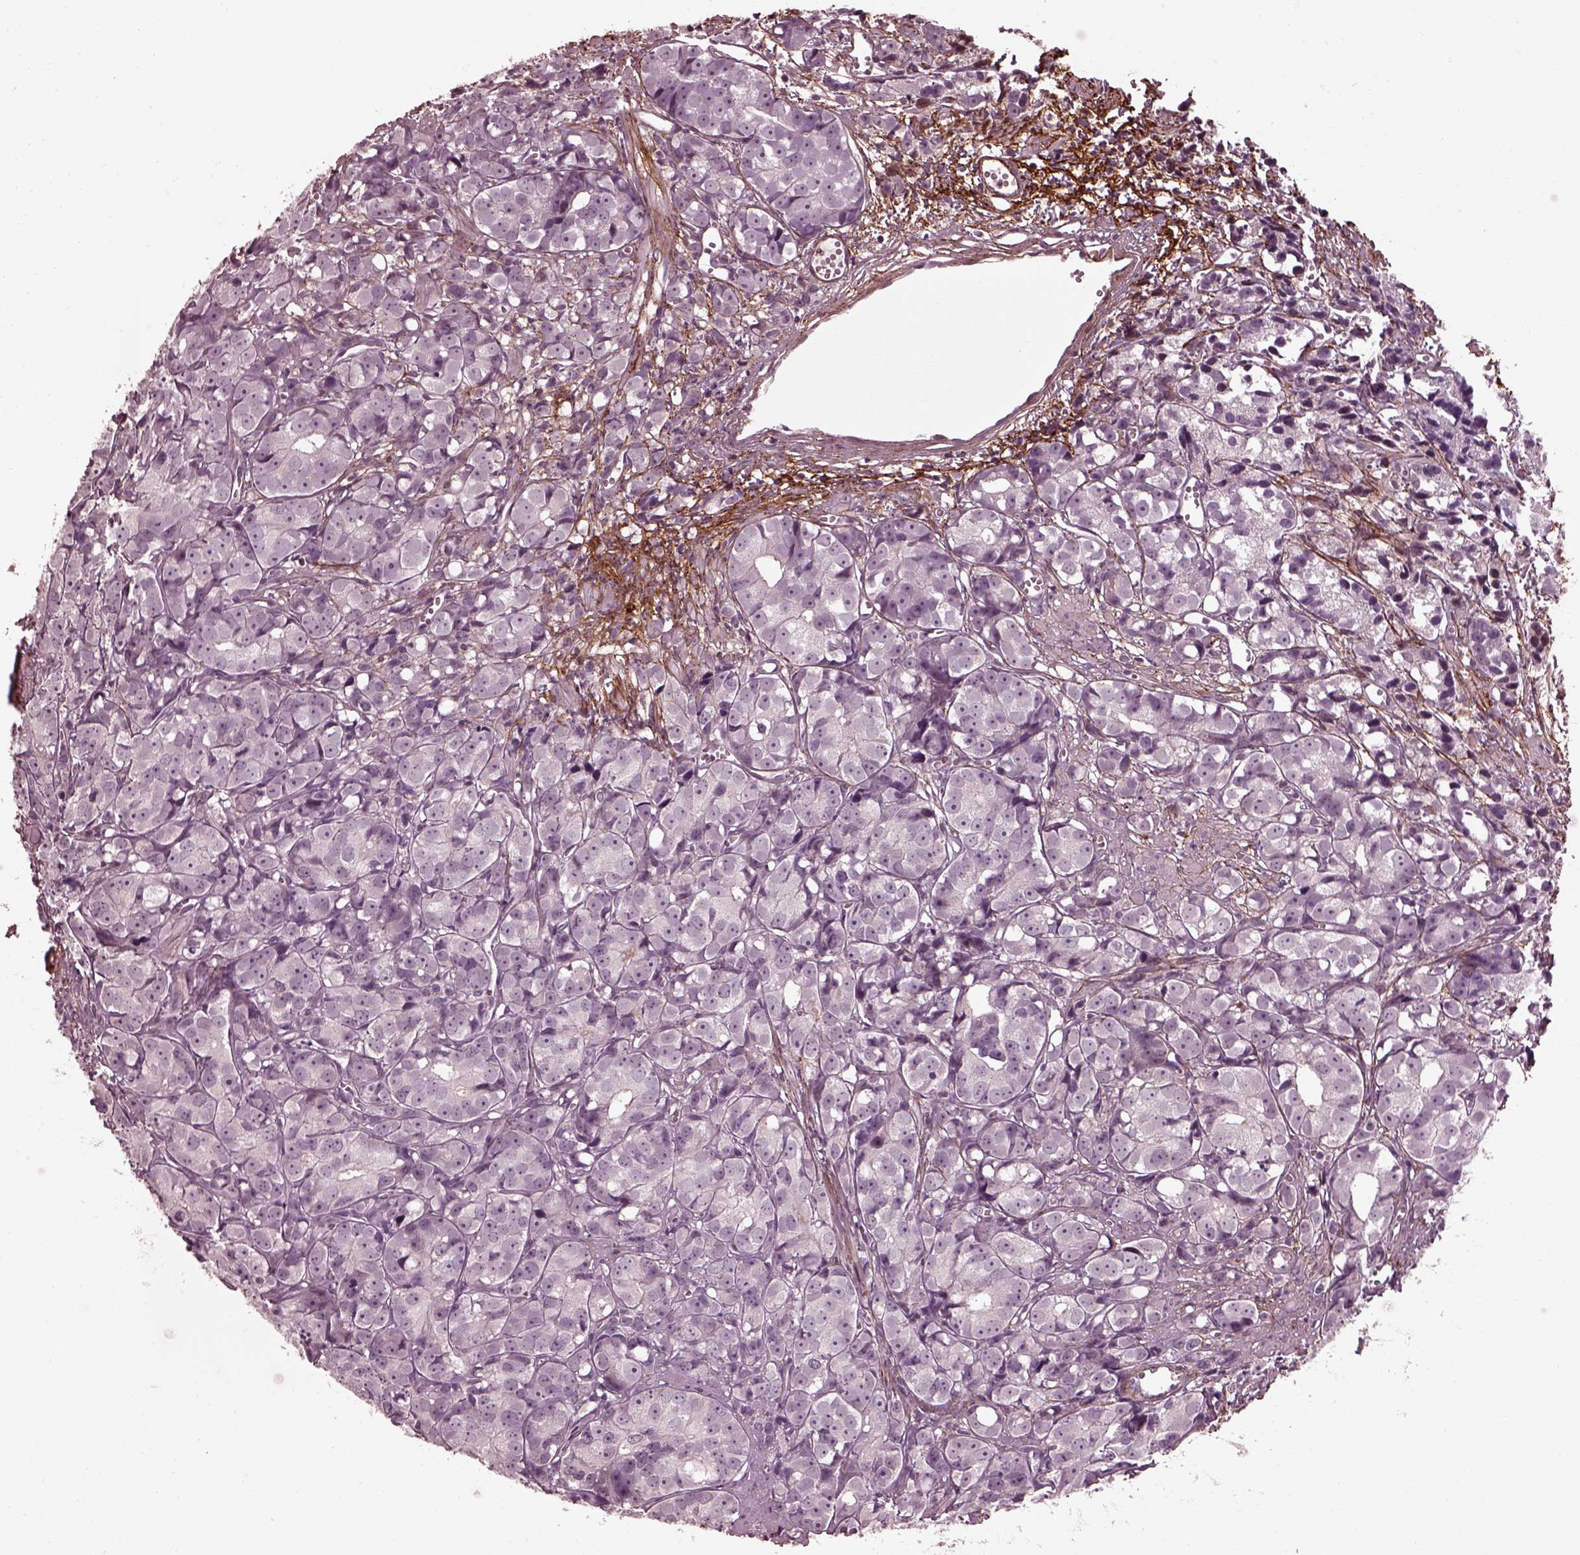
{"staining": {"intensity": "negative", "quantity": "none", "location": "none"}, "tissue": "prostate cancer", "cell_type": "Tumor cells", "image_type": "cancer", "snomed": [{"axis": "morphology", "description": "Adenocarcinoma, High grade"}, {"axis": "topography", "description": "Prostate"}], "caption": "Image shows no significant protein expression in tumor cells of high-grade adenocarcinoma (prostate).", "gene": "EFEMP1", "patient": {"sex": "male", "age": 77}}